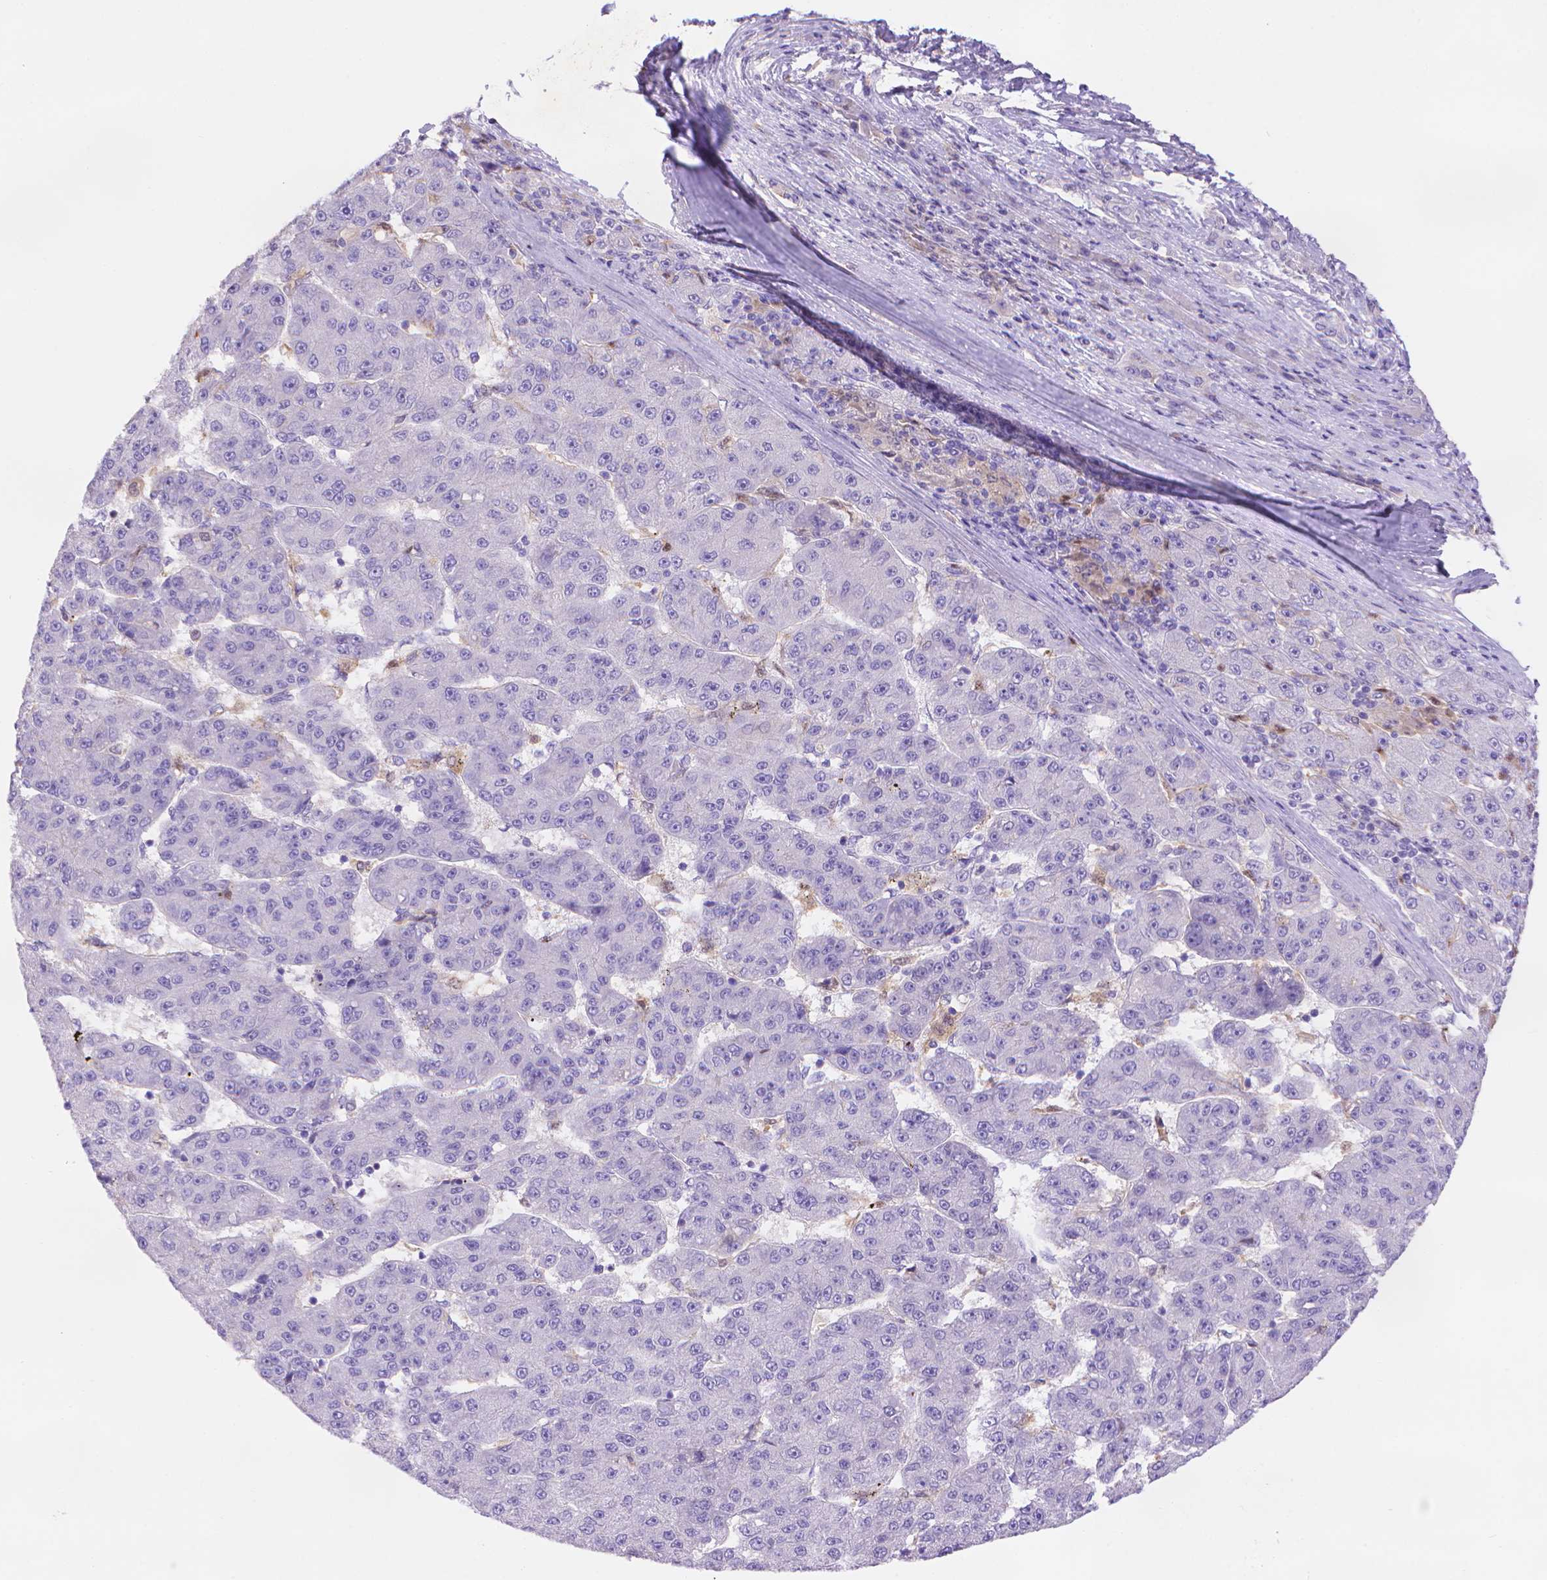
{"staining": {"intensity": "negative", "quantity": "none", "location": "none"}, "tissue": "liver cancer", "cell_type": "Tumor cells", "image_type": "cancer", "snomed": [{"axis": "morphology", "description": "Carcinoma, Hepatocellular, NOS"}, {"axis": "topography", "description": "Liver"}], "caption": "Tumor cells show no significant protein staining in liver cancer.", "gene": "FGD2", "patient": {"sex": "male", "age": 67}}